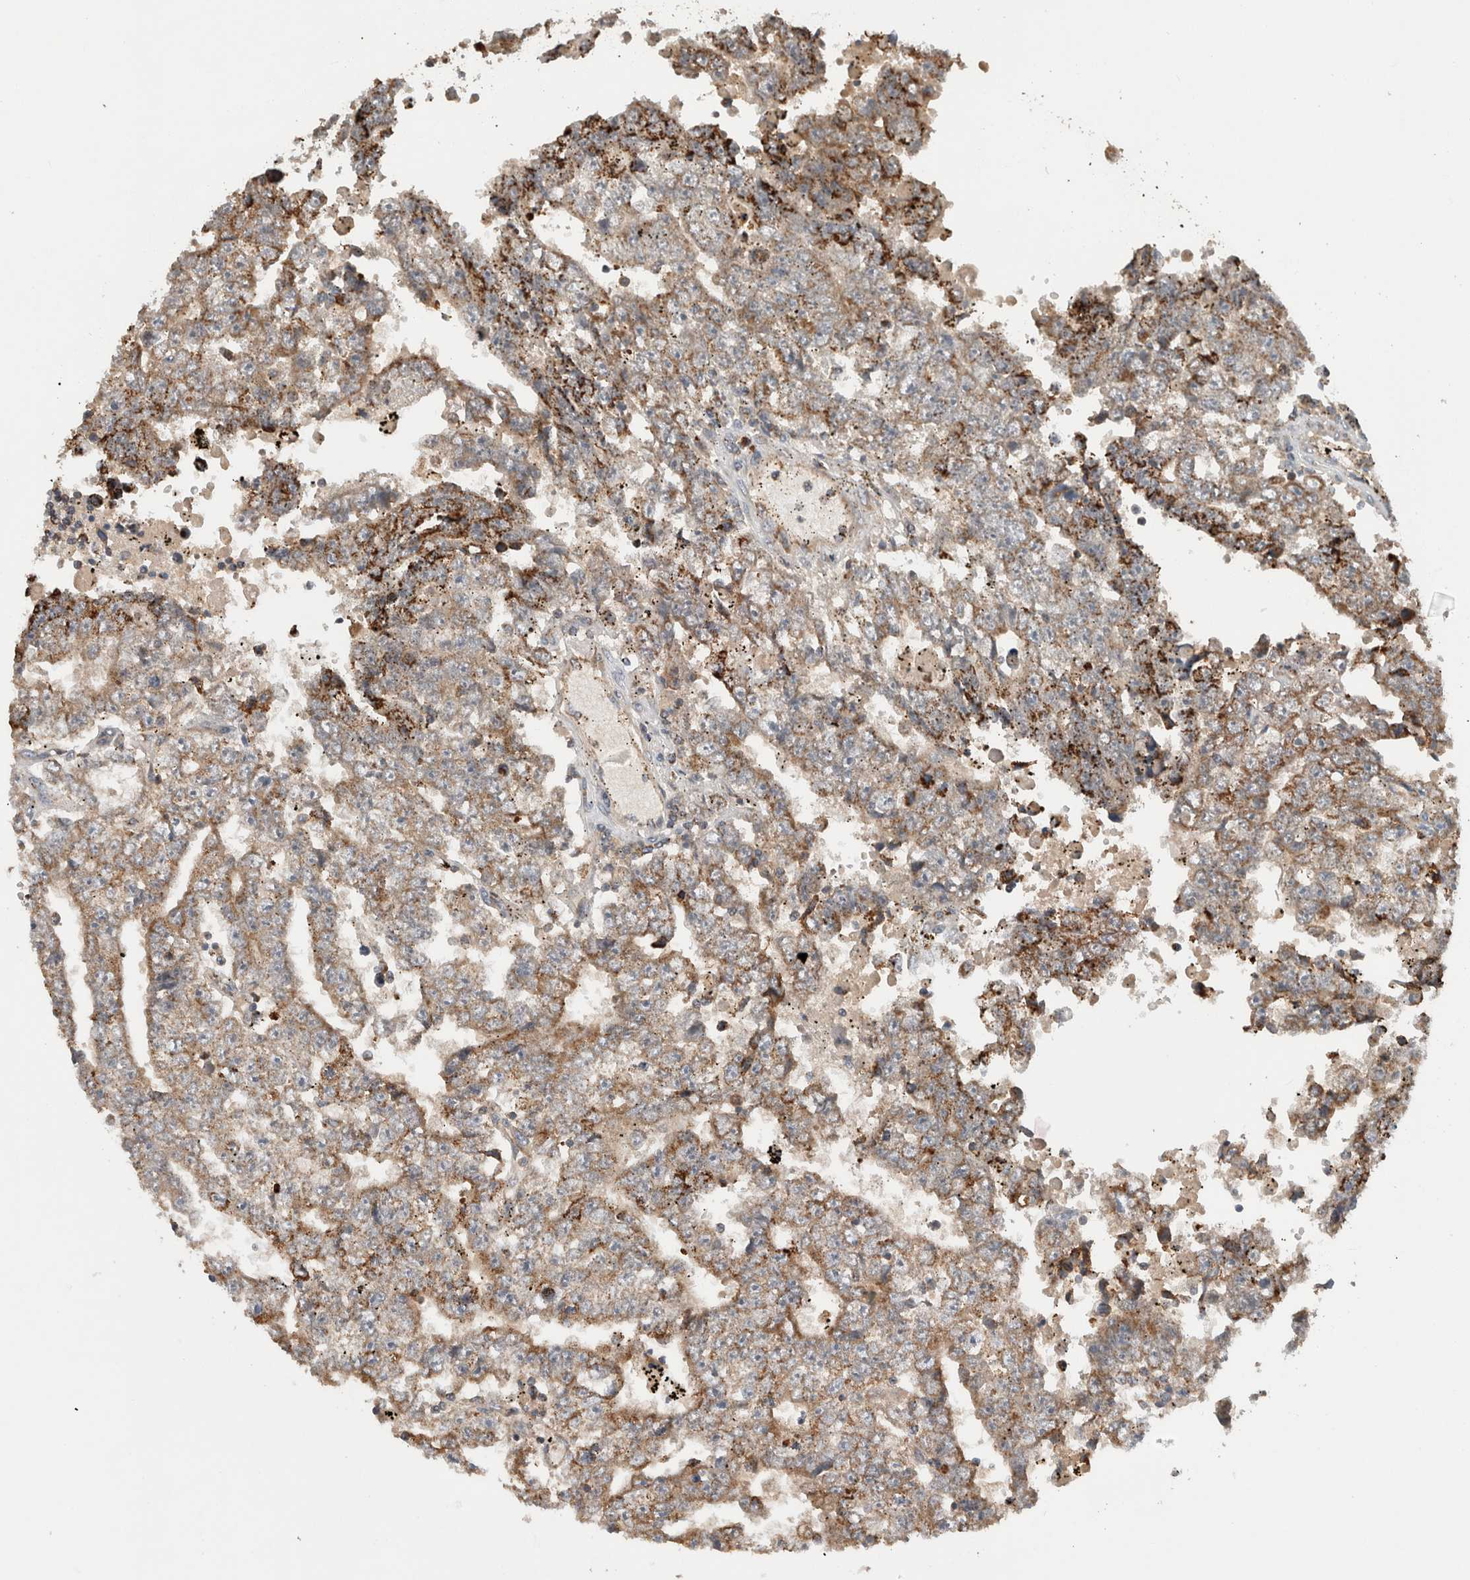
{"staining": {"intensity": "moderate", "quantity": ">75%", "location": "cytoplasmic/membranous"}, "tissue": "testis cancer", "cell_type": "Tumor cells", "image_type": "cancer", "snomed": [{"axis": "morphology", "description": "Carcinoma, Embryonal, NOS"}, {"axis": "topography", "description": "Testis"}], "caption": "There is medium levels of moderate cytoplasmic/membranous staining in tumor cells of embryonal carcinoma (testis), as demonstrated by immunohistochemical staining (brown color).", "gene": "AMPD1", "patient": {"sex": "male", "age": 25}}